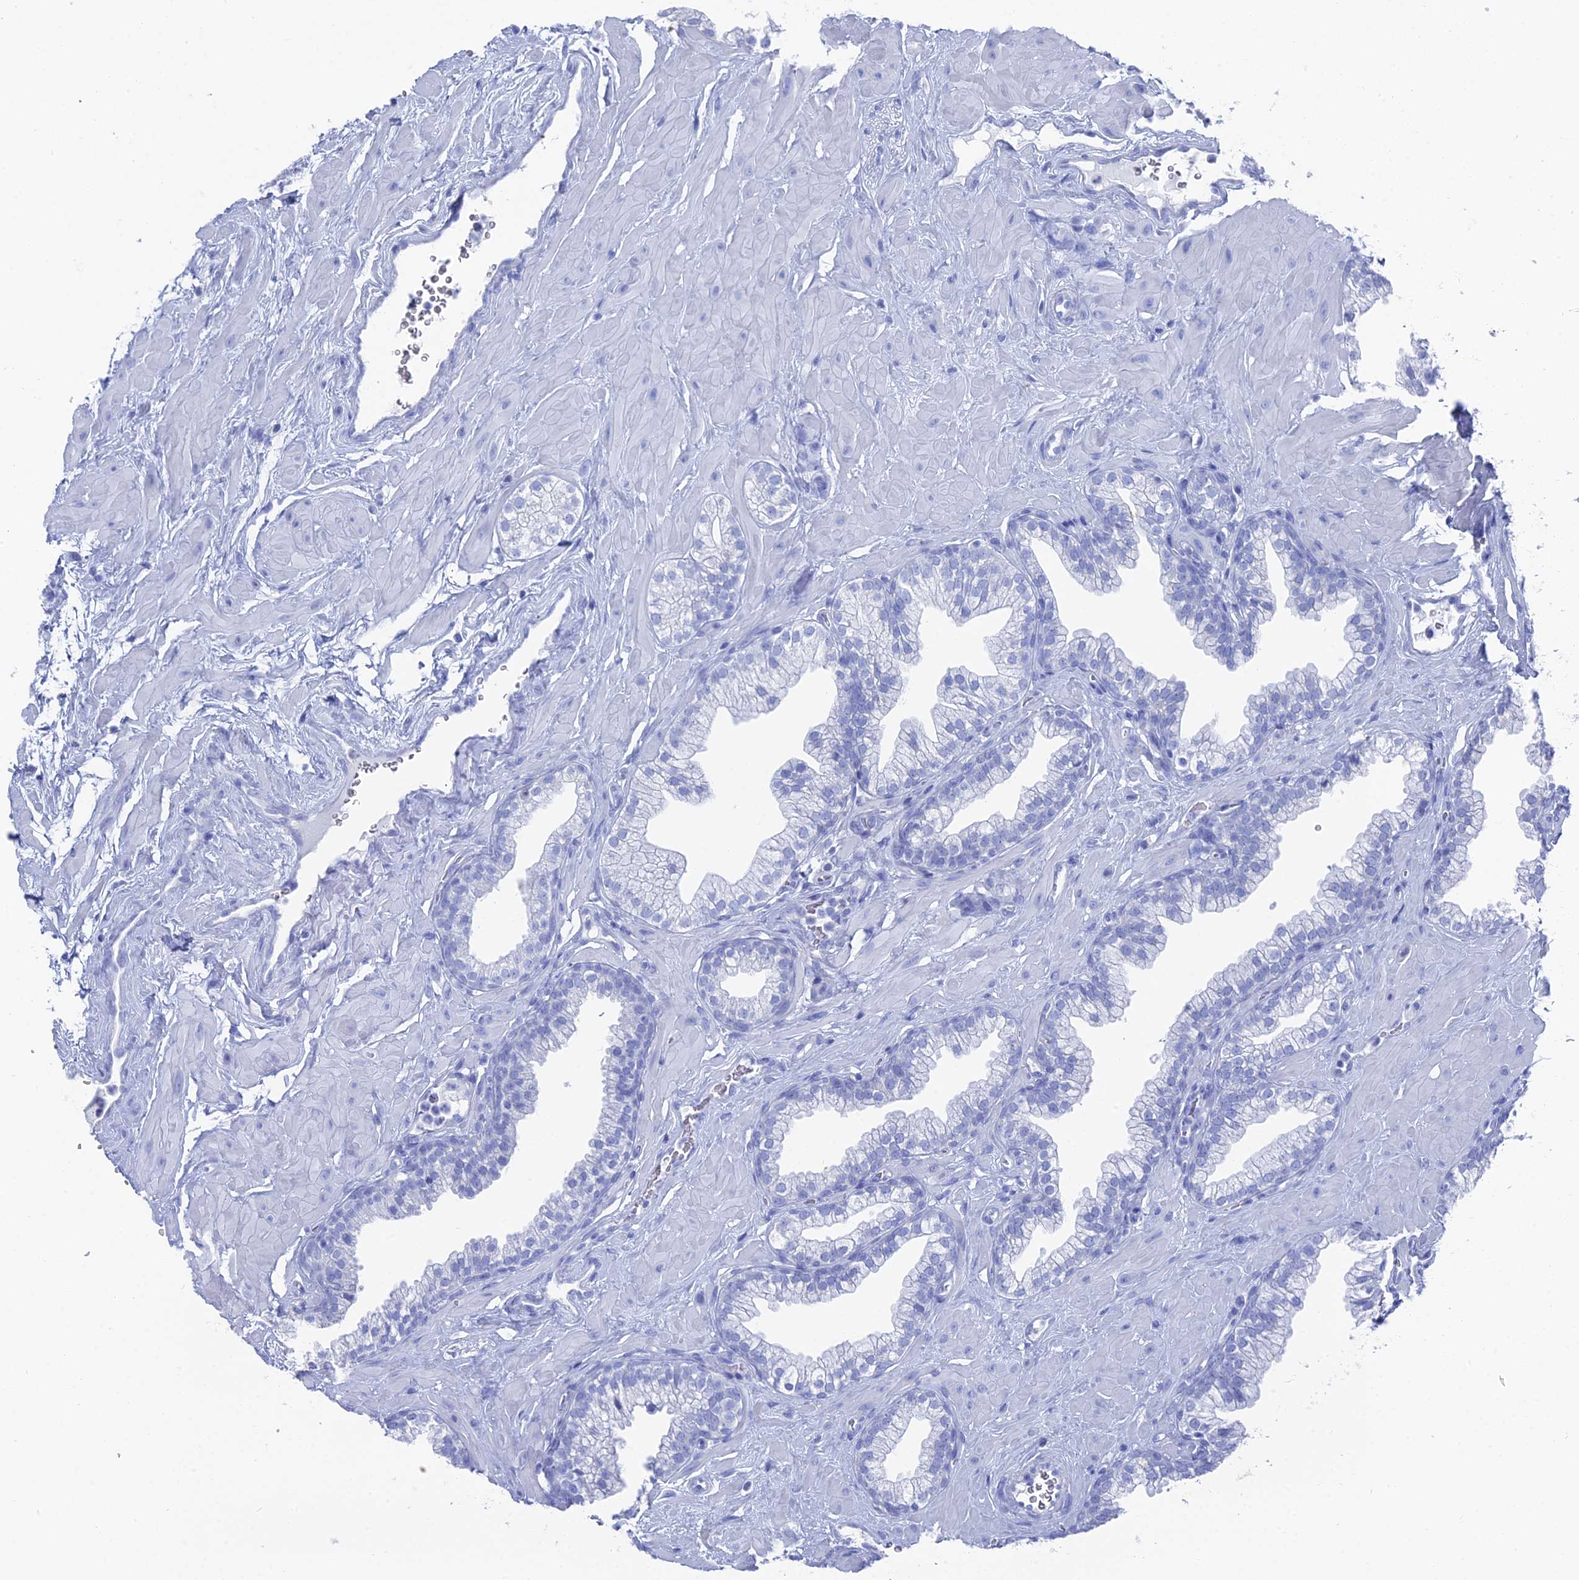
{"staining": {"intensity": "negative", "quantity": "none", "location": "none"}, "tissue": "prostate", "cell_type": "Glandular cells", "image_type": "normal", "snomed": [{"axis": "morphology", "description": "Normal tissue, NOS"}, {"axis": "morphology", "description": "Urothelial carcinoma, Low grade"}, {"axis": "topography", "description": "Urinary bladder"}, {"axis": "topography", "description": "Prostate"}], "caption": "An immunohistochemistry (IHC) micrograph of normal prostate is shown. There is no staining in glandular cells of prostate.", "gene": "ENPP3", "patient": {"sex": "male", "age": 60}}